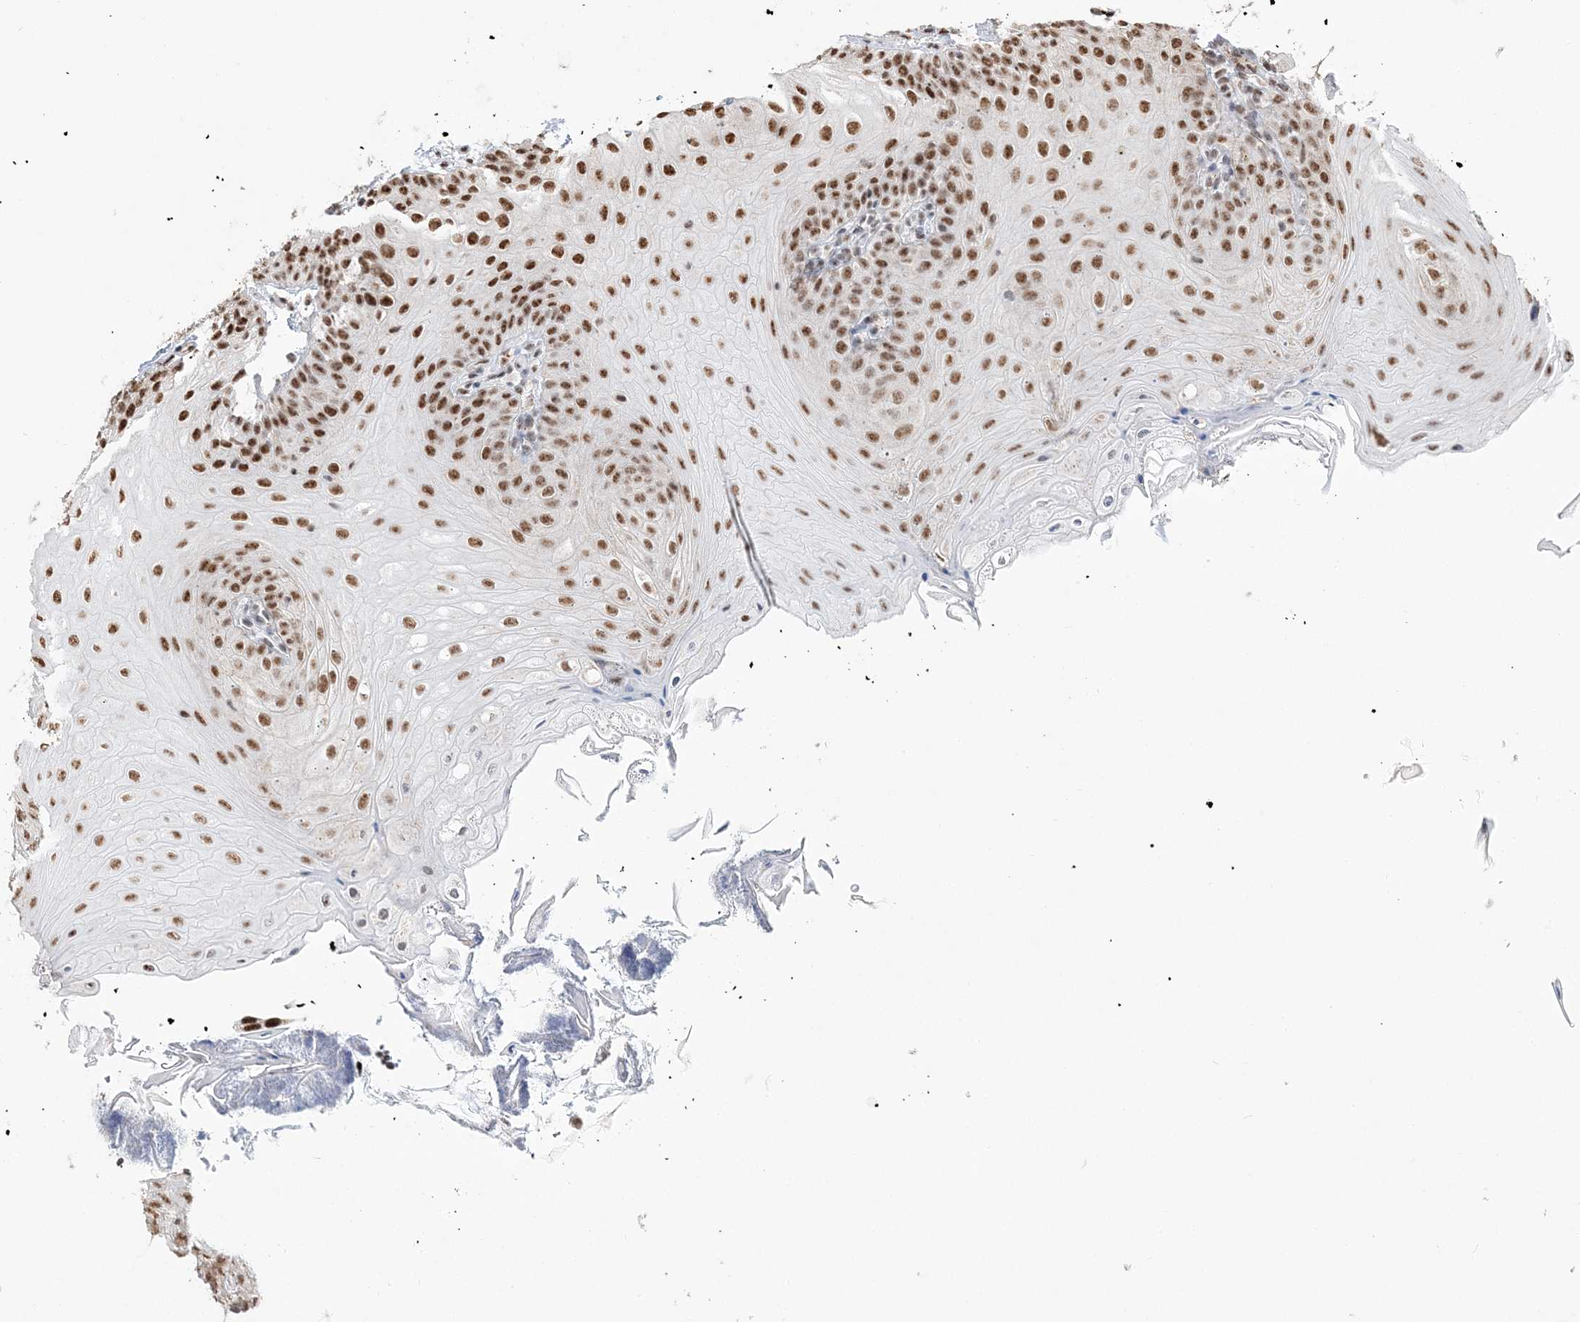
{"staining": {"intensity": "strong", "quantity": ">75%", "location": "nuclear"}, "tissue": "oral mucosa", "cell_type": "Squamous epithelial cells", "image_type": "normal", "snomed": [{"axis": "morphology", "description": "Normal tissue, NOS"}, {"axis": "topography", "description": "Oral tissue"}], "caption": "High-magnification brightfield microscopy of unremarkable oral mucosa stained with DAB (3,3'-diaminobenzidine) (brown) and counterstained with hematoxylin (blue). squamous epithelial cells exhibit strong nuclear positivity is identified in approximately>75% of cells.", "gene": "RBM17", "patient": {"sex": "female", "age": 68}}